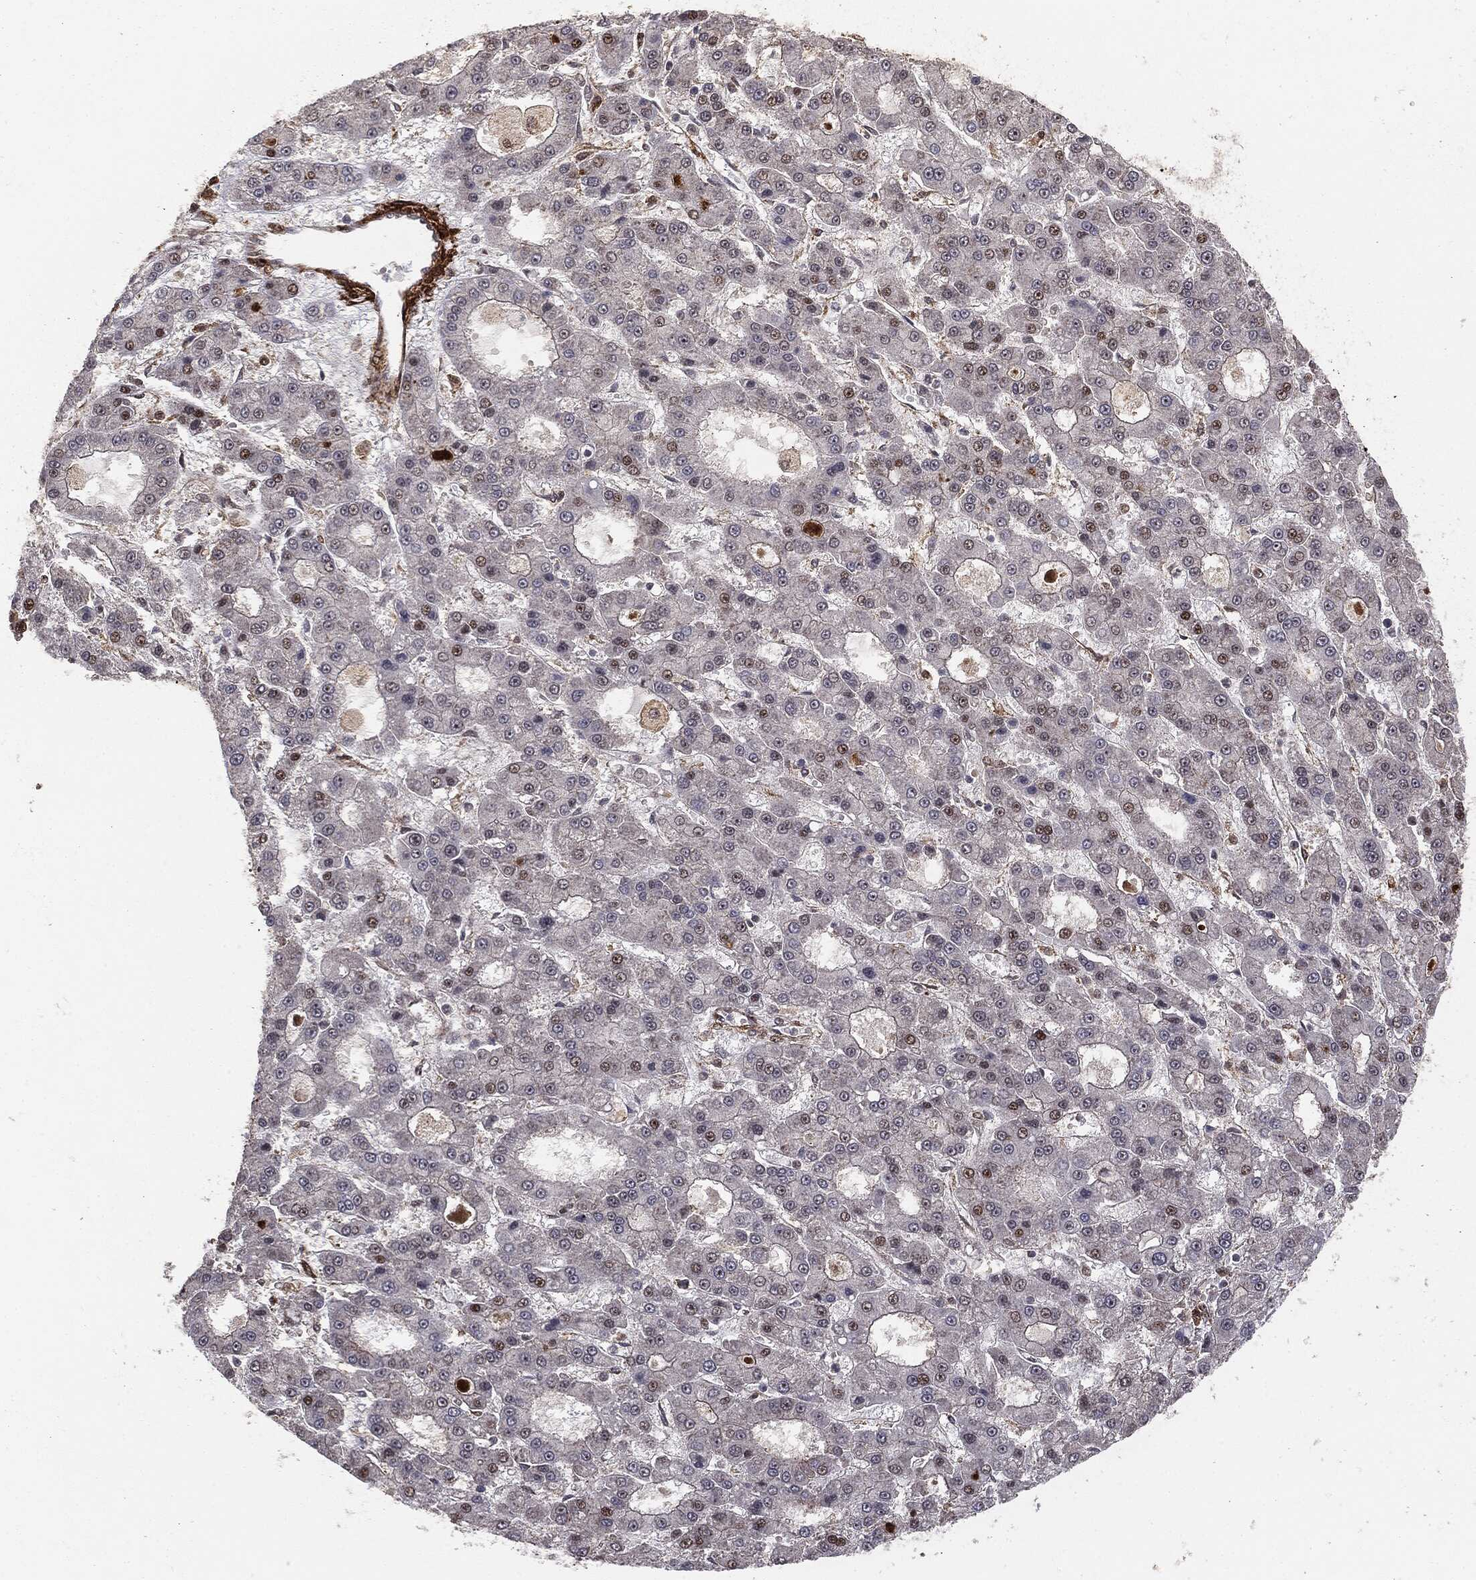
{"staining": {"intensity": "negative", "quantity": "none", "location": "none"}, "tissue": "liver cancer", "cell_type": "Tumor cells", "image_type": "cancer", "snomed": [{"axis": "morphology", "description": "Carcinoma, Hepatocellular, NOS"}, {"axis": "topography", "description": "Liver"}], "caption": "Immunohistochemistry photomicrograph of neoplastic tissue: liver hepatocellular carcinoma stained with DAB (3,3'-diaminobenzidine) shows no significant protein positivity in tumor cells.", "gene": "PTEN", "patient": {"sex": "male", "age": 70}}